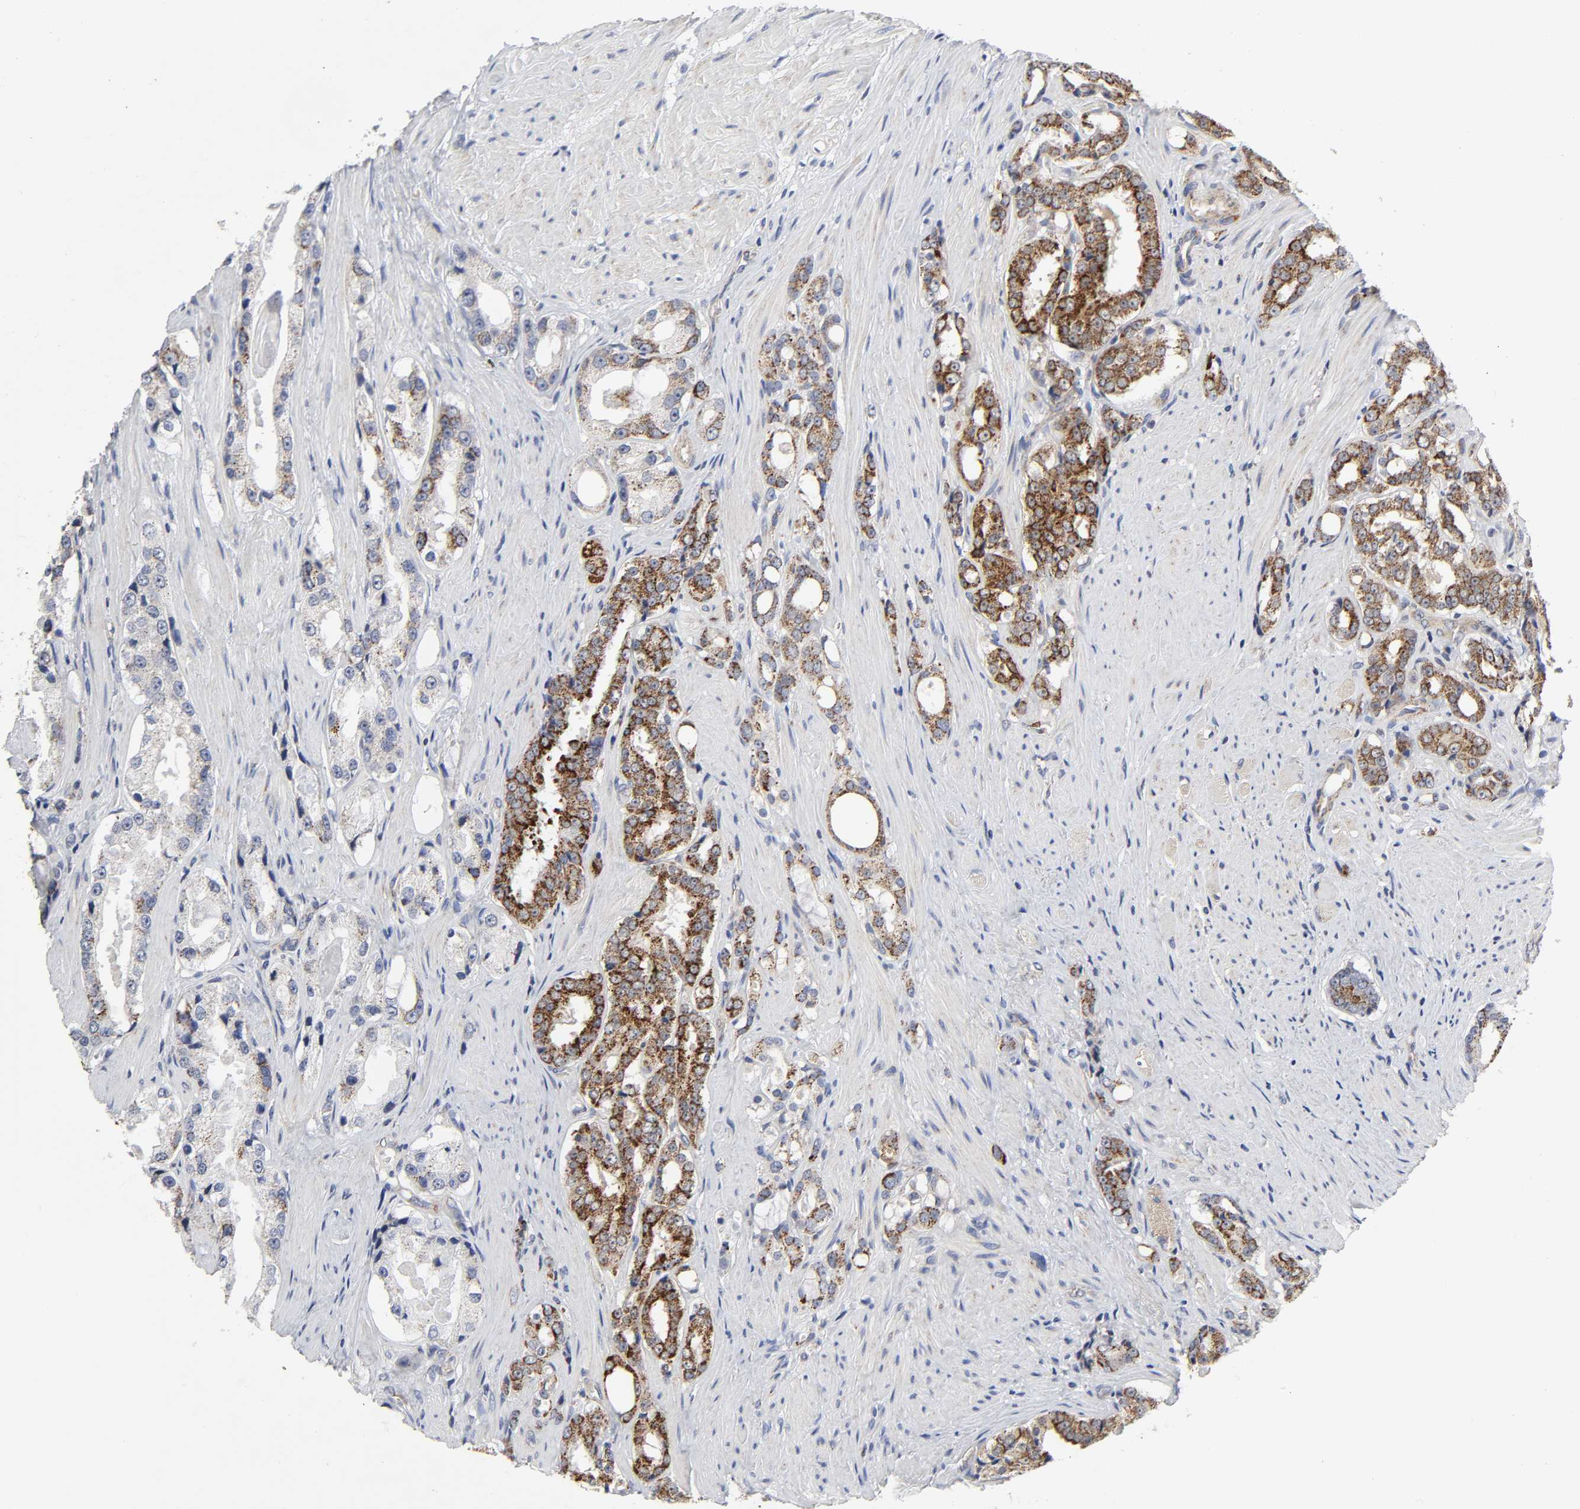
{"staining": {"intensity": "moderate", "quantity": "25%-75%", "location": "cytoplasmic/membranous"}, "tissue": "prostate cancer", "cell_type": "Tumor cells", "image_type": "cancer", "snomed": [{"axis": "morphology", "description": "Adenocarcinoma, Medium grade"}, {"axis": "topography", "description": "Prostate"}], "caption": "Brown immunohistochemical staining in human prostate cancer (adenocarcinoma (medium-grade)) reveals moderate cytoplasmic/membranous positivity in approximately 25%-75% of tumor cells.", "gene": "AOPEP", "patient": {"sex": "male", "age": 60}}